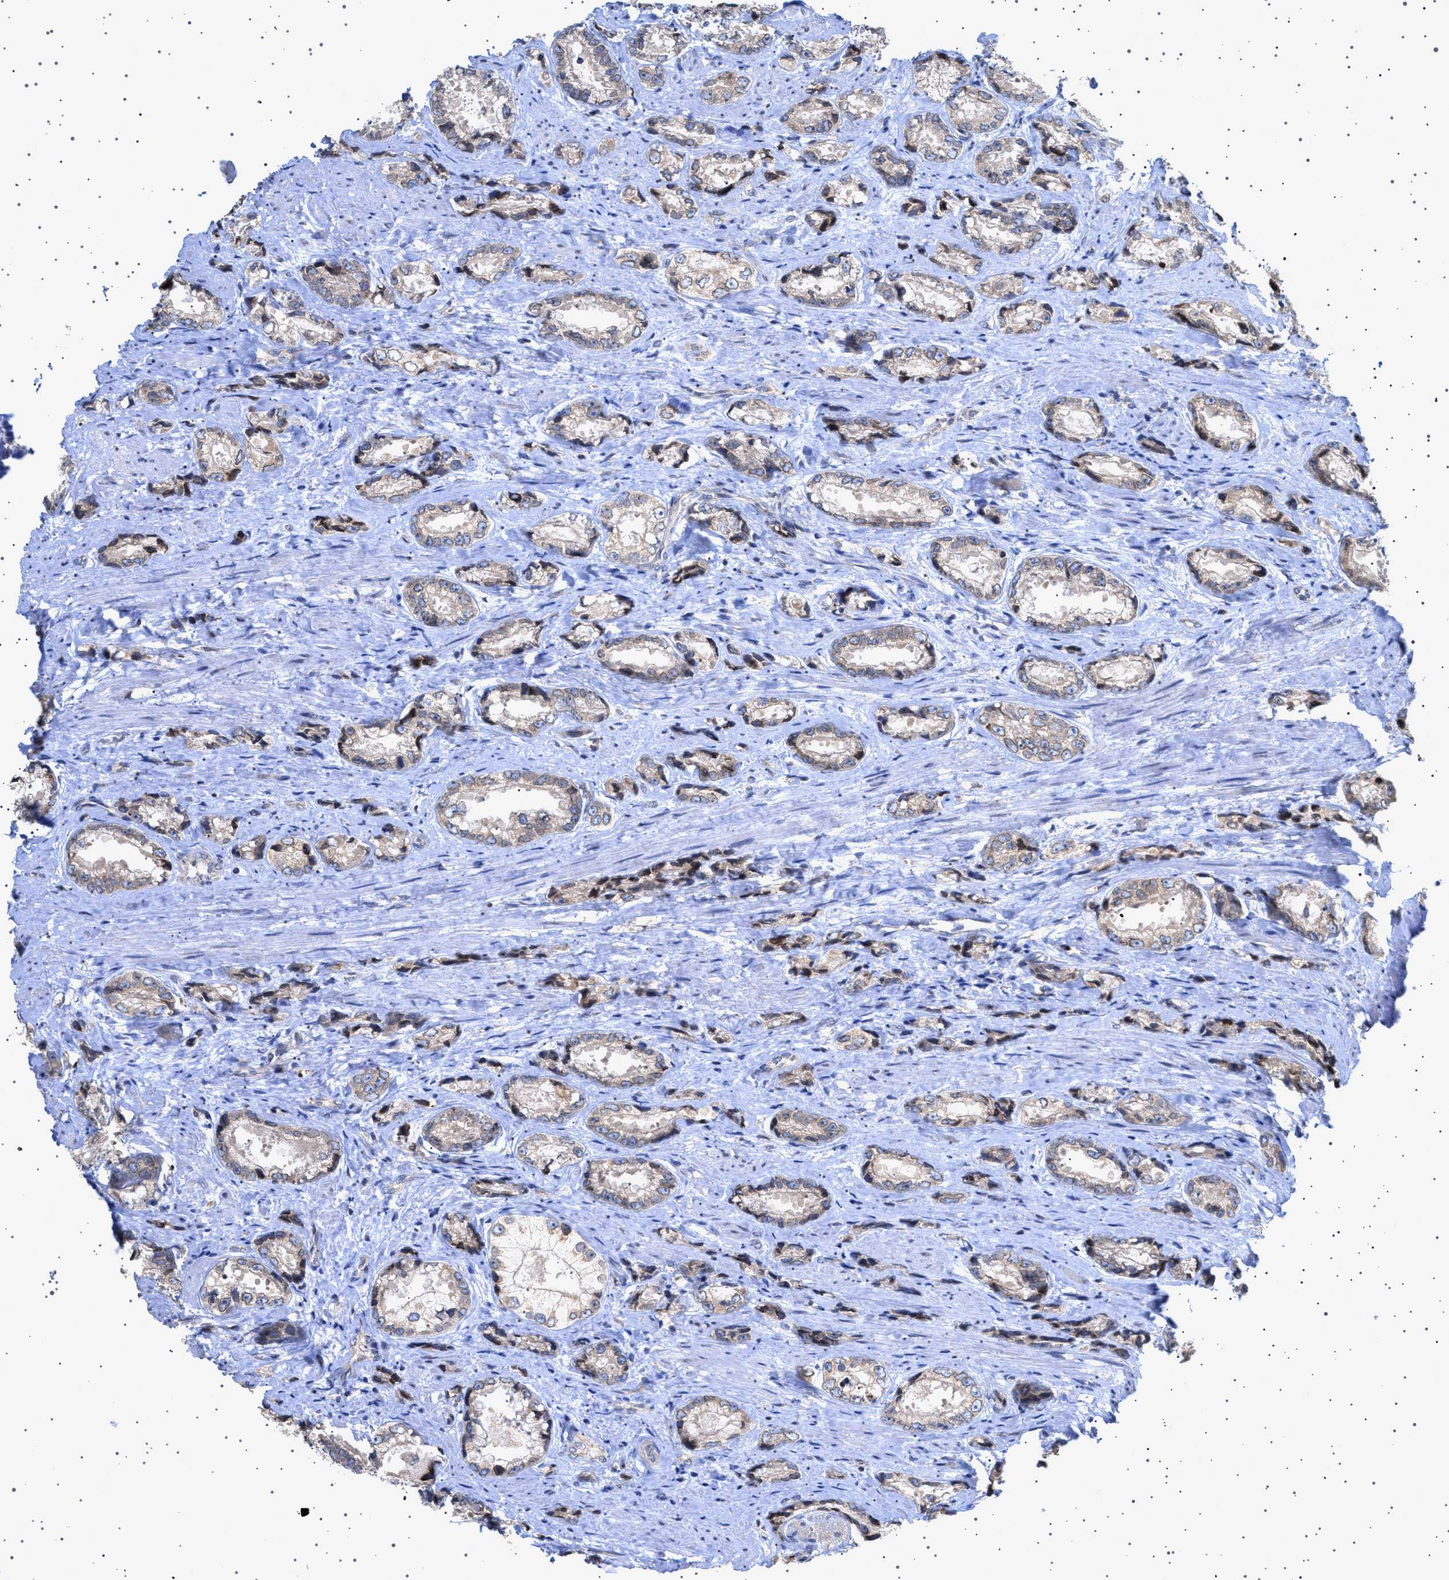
{"staining": {"intensity": "weak", "quantity": "25%-75%", "location": "cytoplasmic/membranous,nuclear"}, "tissue": "prostate cancer", "cell_type": "Tumor cells", "image_type": "cancer", "snomed": [{"axis": "morphology", "description": "Adenocarcinoma, High grade"}, {"axis": "topography", "description": "Prostate"}], "caption": "IHC staining of prostate cancer, which demonstrates low levels of weak cytoplasmic/membranous and nuclear staining in about 25%-75% of tumor cells indicating weak cytoplasmic/membranous and nuclear protein expression. The staining was performed using DAB (3,3'-diaminobenzidine) (brown) for protein detection and nuclei were counterstained in hematoxylin (blue).", "gene": "NUP93", "patient": {"sex": "male", "age": 61}}